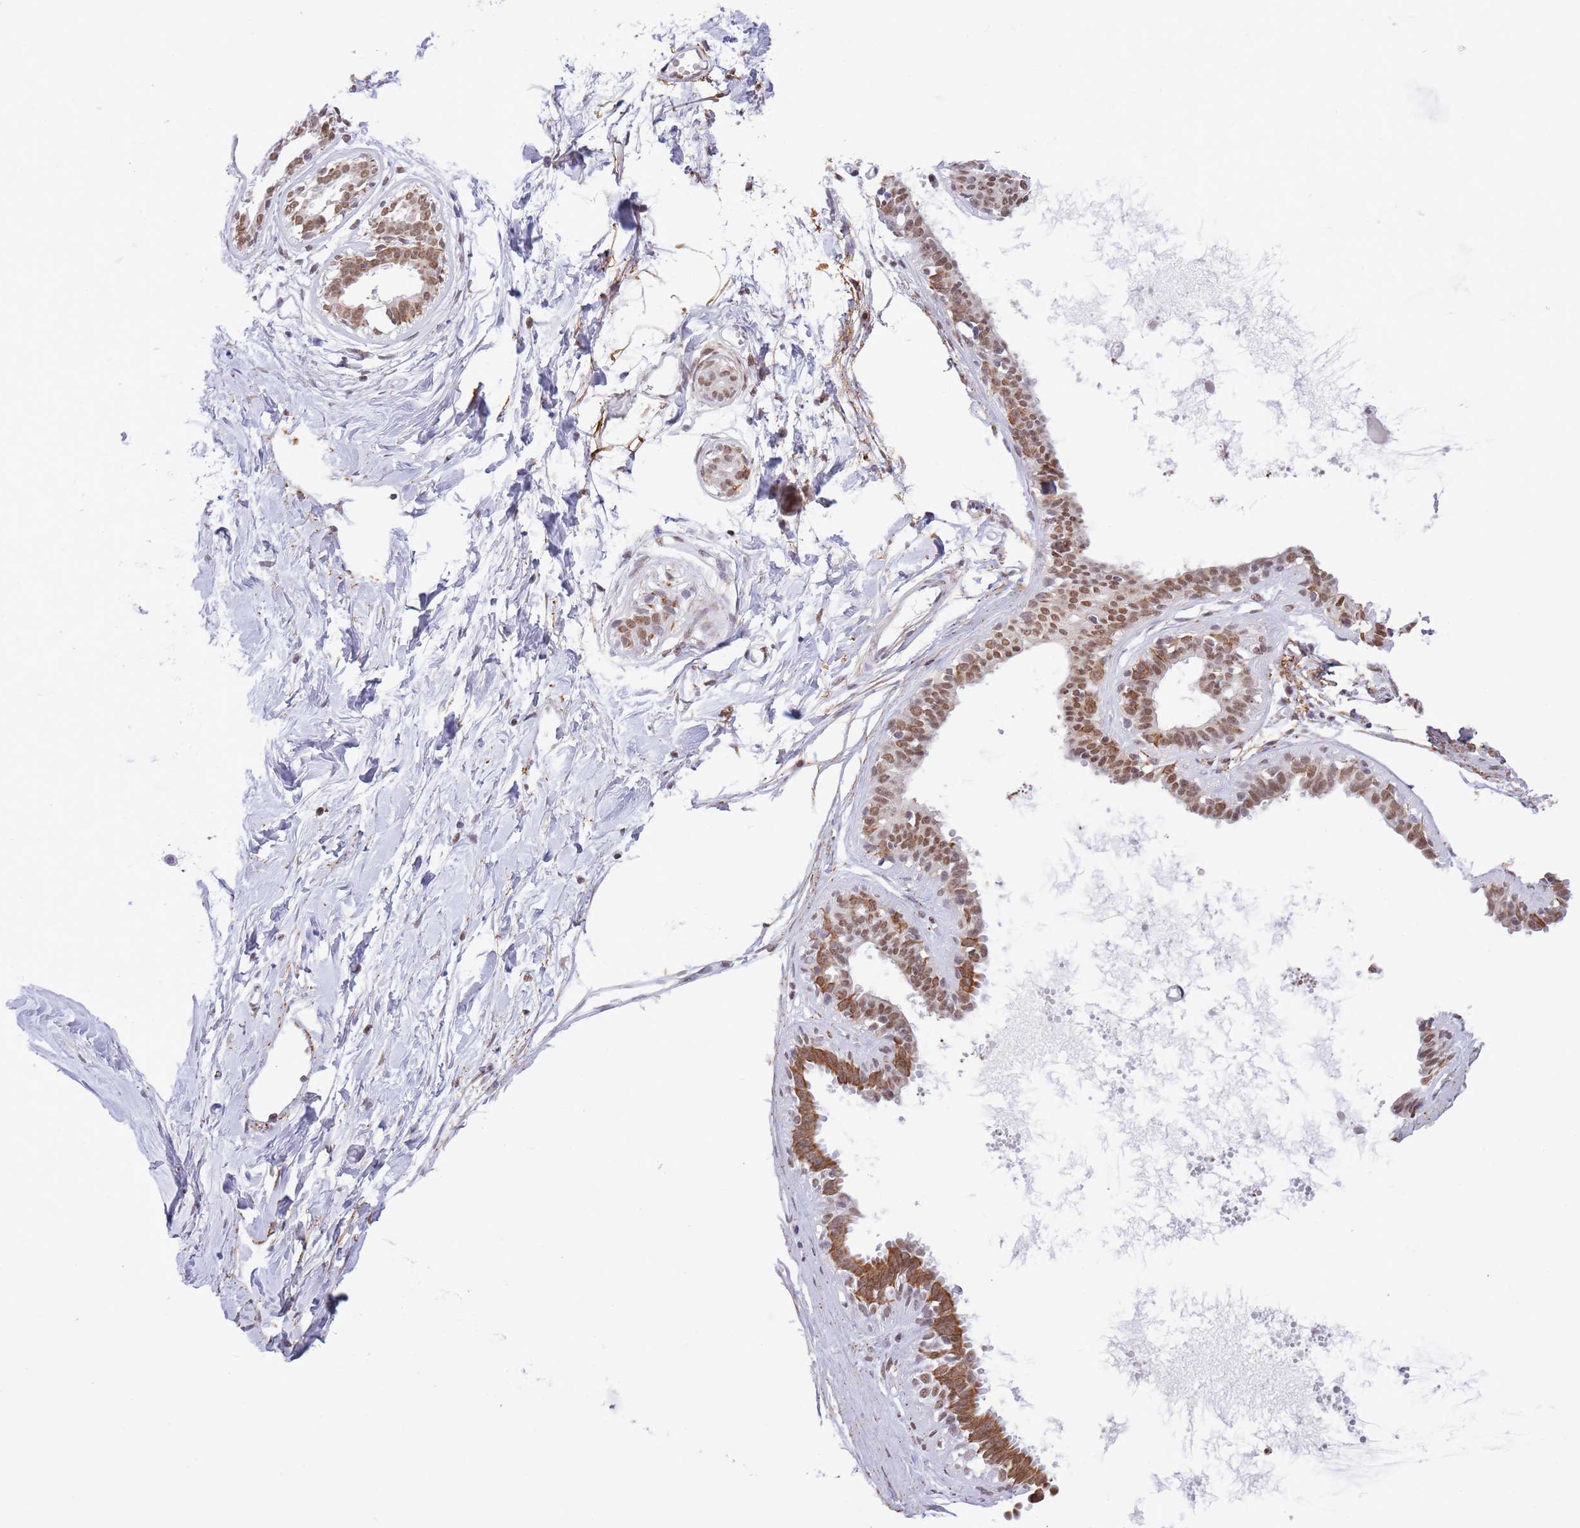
{"staining": {"intensity": "negative", "quantity": "none", "location": "none"}, "tissue": "breast", "cell_type": "Adipocytes", "image_type": "normal", "snomed": [{"axis": "morphology", "description": "Normal tissue, NOS"}, {"axis": "topography", "description": "Breast"}], "caption": "IHC of unremarkable human breast shows no staining in adipocytes.", "gene": "TRIM32", "patient": {"sex": "female", "age": 45}}